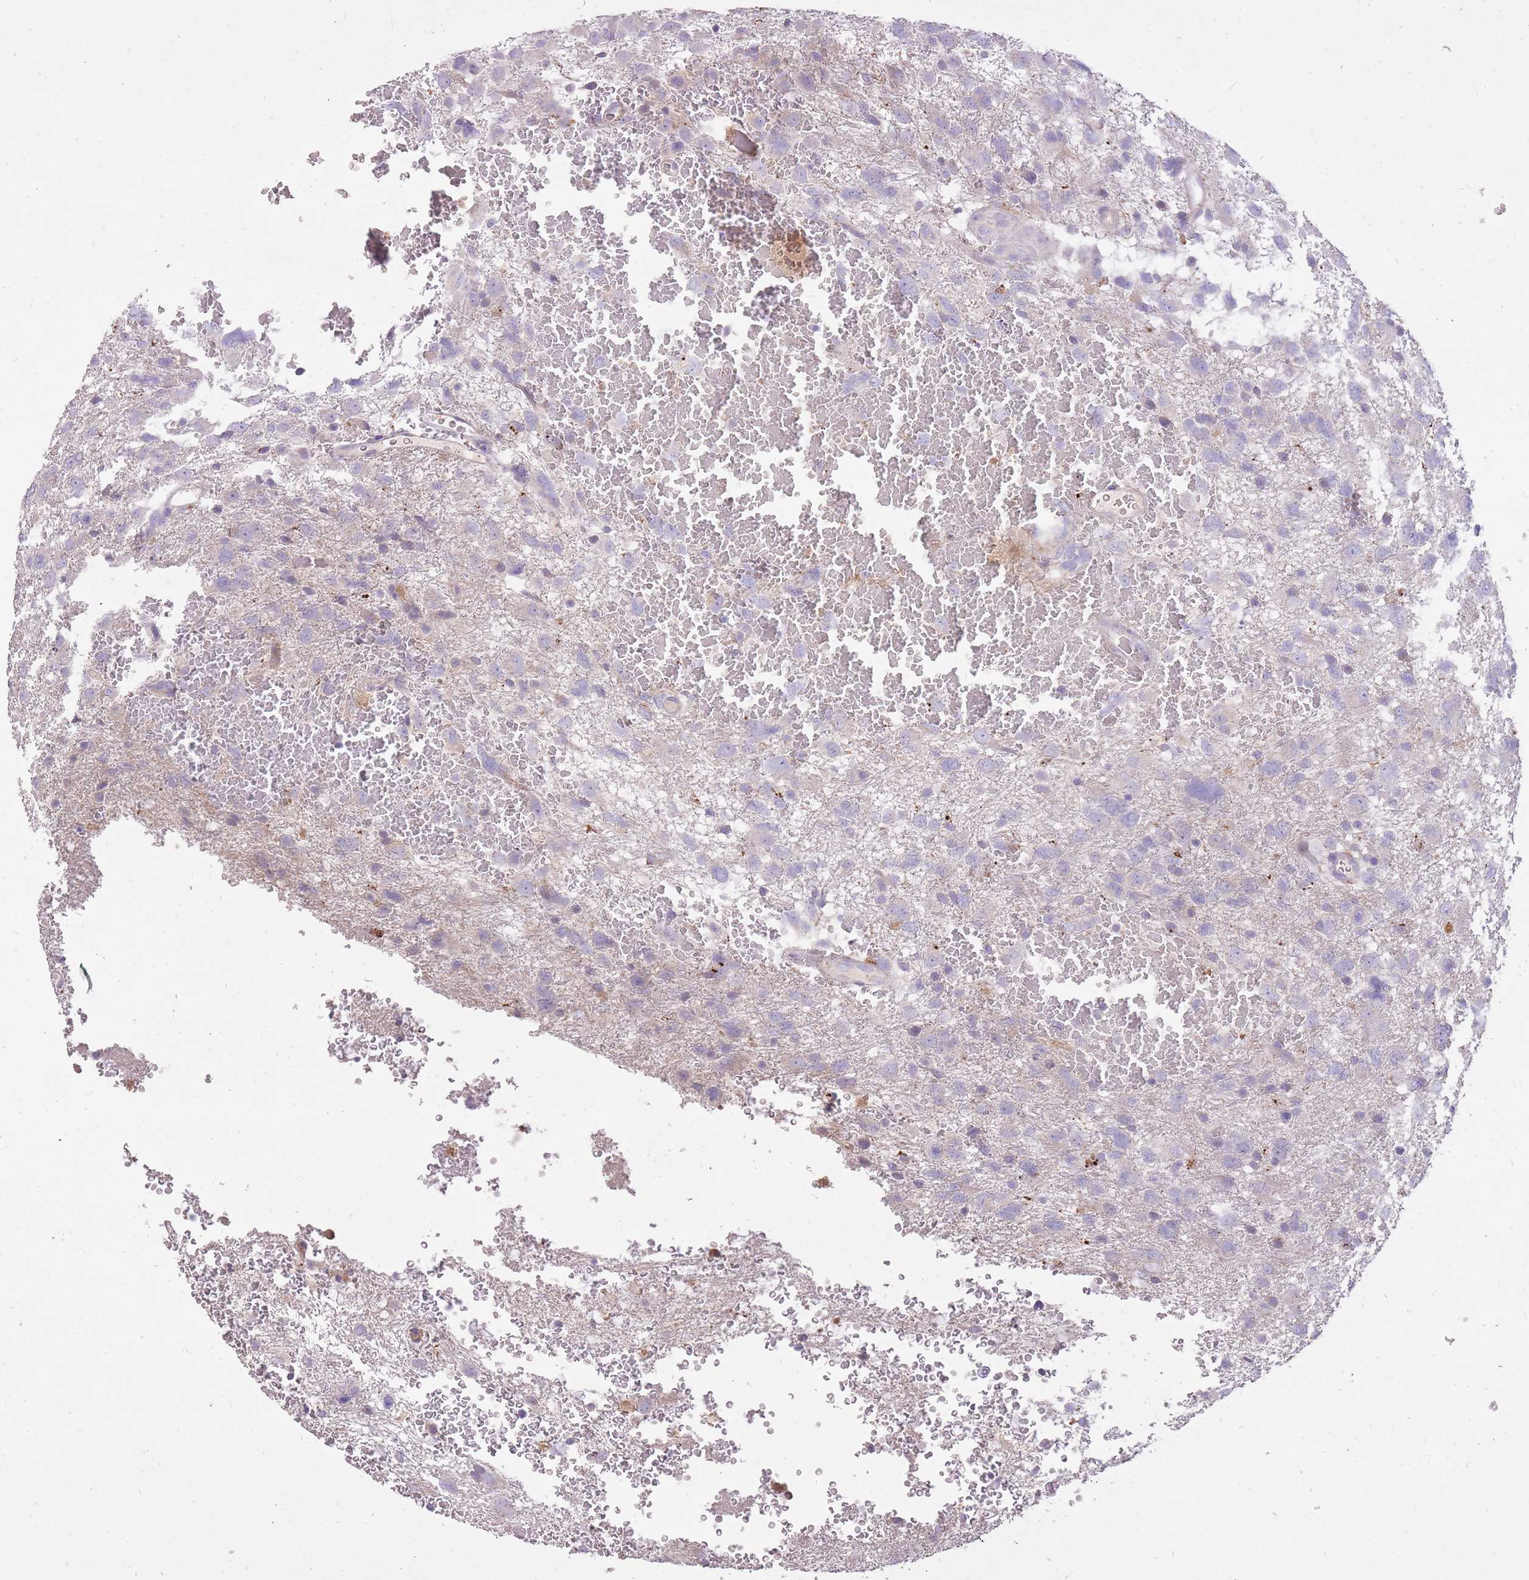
{"staining": {"intensity": "negative", "quantity": "none", "location": "none"}, "tissue": "glioma", "cell_type": "Tumor cells", "image_type": "cancer", "snomed": [{"axis": "morphology", "description": "Glioma, malignant, High grade"}, {"axis": "topography", "description": "Brain"}], "caption": "DAB (3,3'-diaminobenzidine) immunohistochemical staining of glioma demonstrates no significant positivity in tumor cells.", "gene": "FRG2C", "patient": {"sex": "male", "age": 61}}